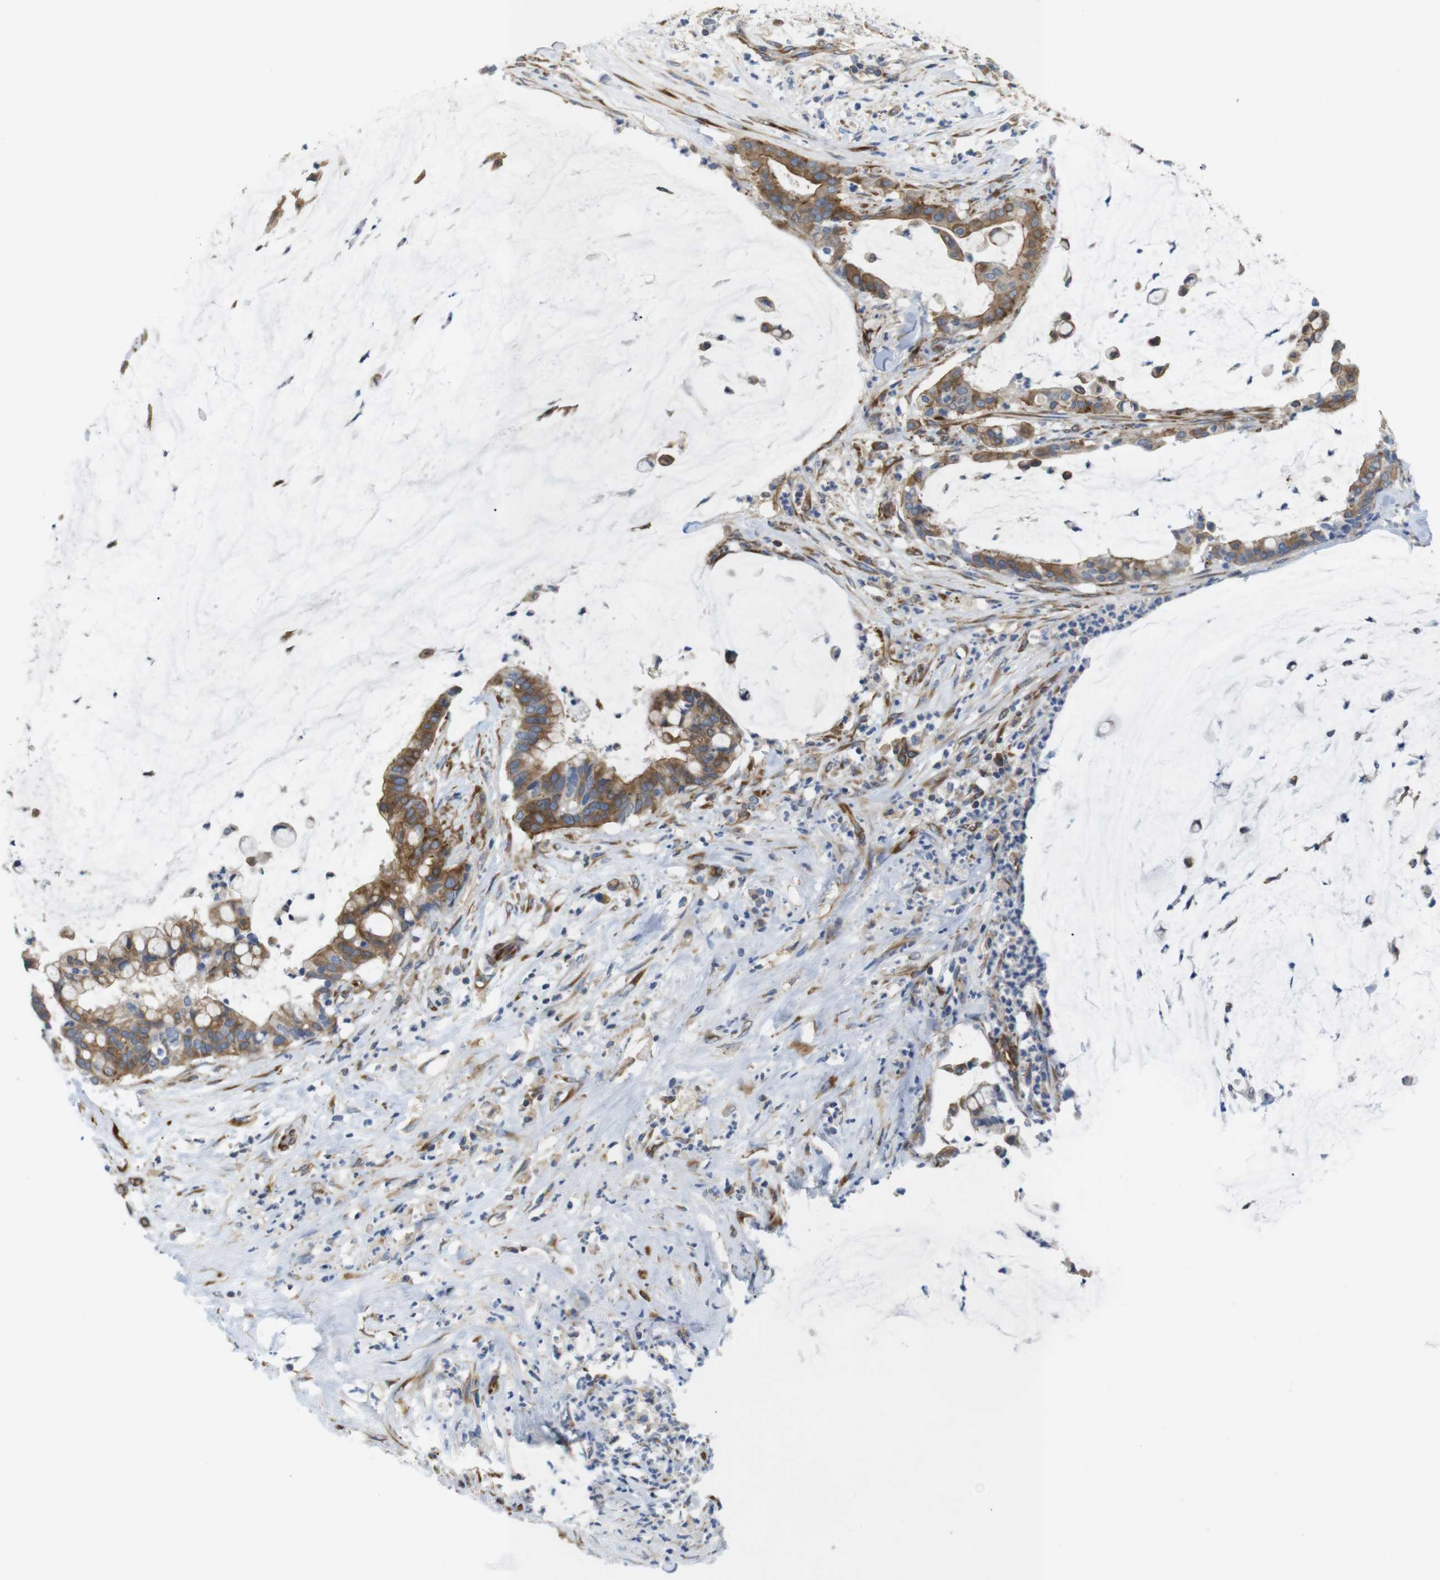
{"staining": {"intensity": "moderate", "quantity": ">75%", "location": "cytoplasmic/membranous"}, "tissue": "pancreatic cancer", "cell_type": "Tumor cells", "image_type": "cancer", "snomed": [{"axis": "morphology", "description": "Adenocarcinoma, NOS"}, {"axis": "topography", "description": "Pancreas"}], "caption": "The image displays immunohistochemical staining of adenocarcinoma (pancreatic). There is moderate cytoplasmic/membranous expression is present in about >75% of tumor cells.", "gene": "PCNX2", "patient": {"sex": "male", "age": 41}}